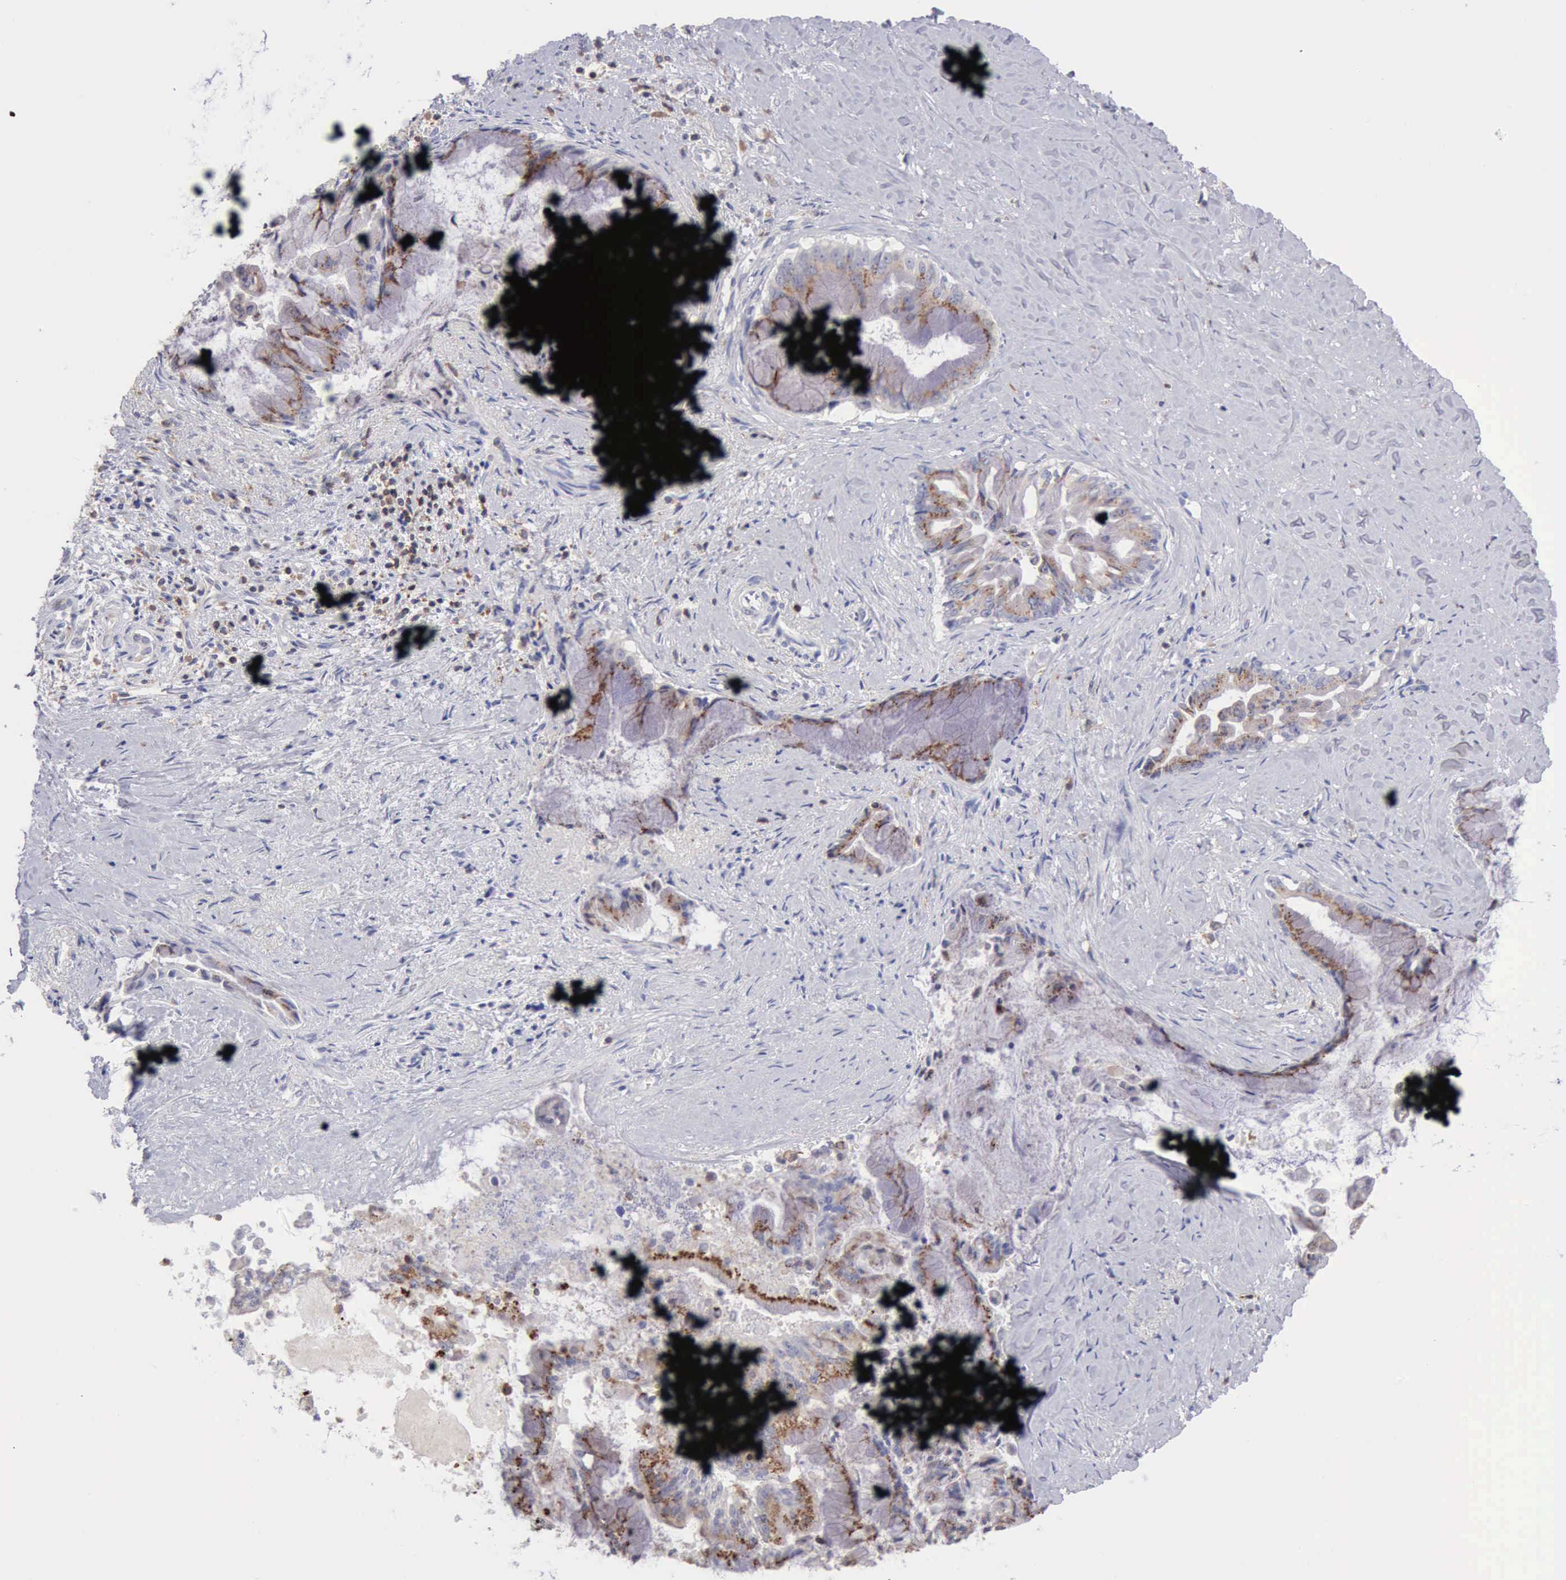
{"staining": {"intensity": "weak", "quantity": "25%-75%", "location": "cytoplasmic/membranous"}, "tissue": "pancreatic cancer", "cell_type": "Tumor cells", "image_type": "cancer", "snomed": [{"axis": "morphology", "description": "Adenocarcinoma, NOS"}, {"axis": "topography", "description": "Pancreas"}], "caption": "Human adenocarcinoma (pancreatic) stained for a protein (brown) demonstrates weak cytoplasmic/membranous positive staining in about 25%-75% of tumor cells.", "gene": "SASH3", "patient": {"sex": "male", "age": 59}}